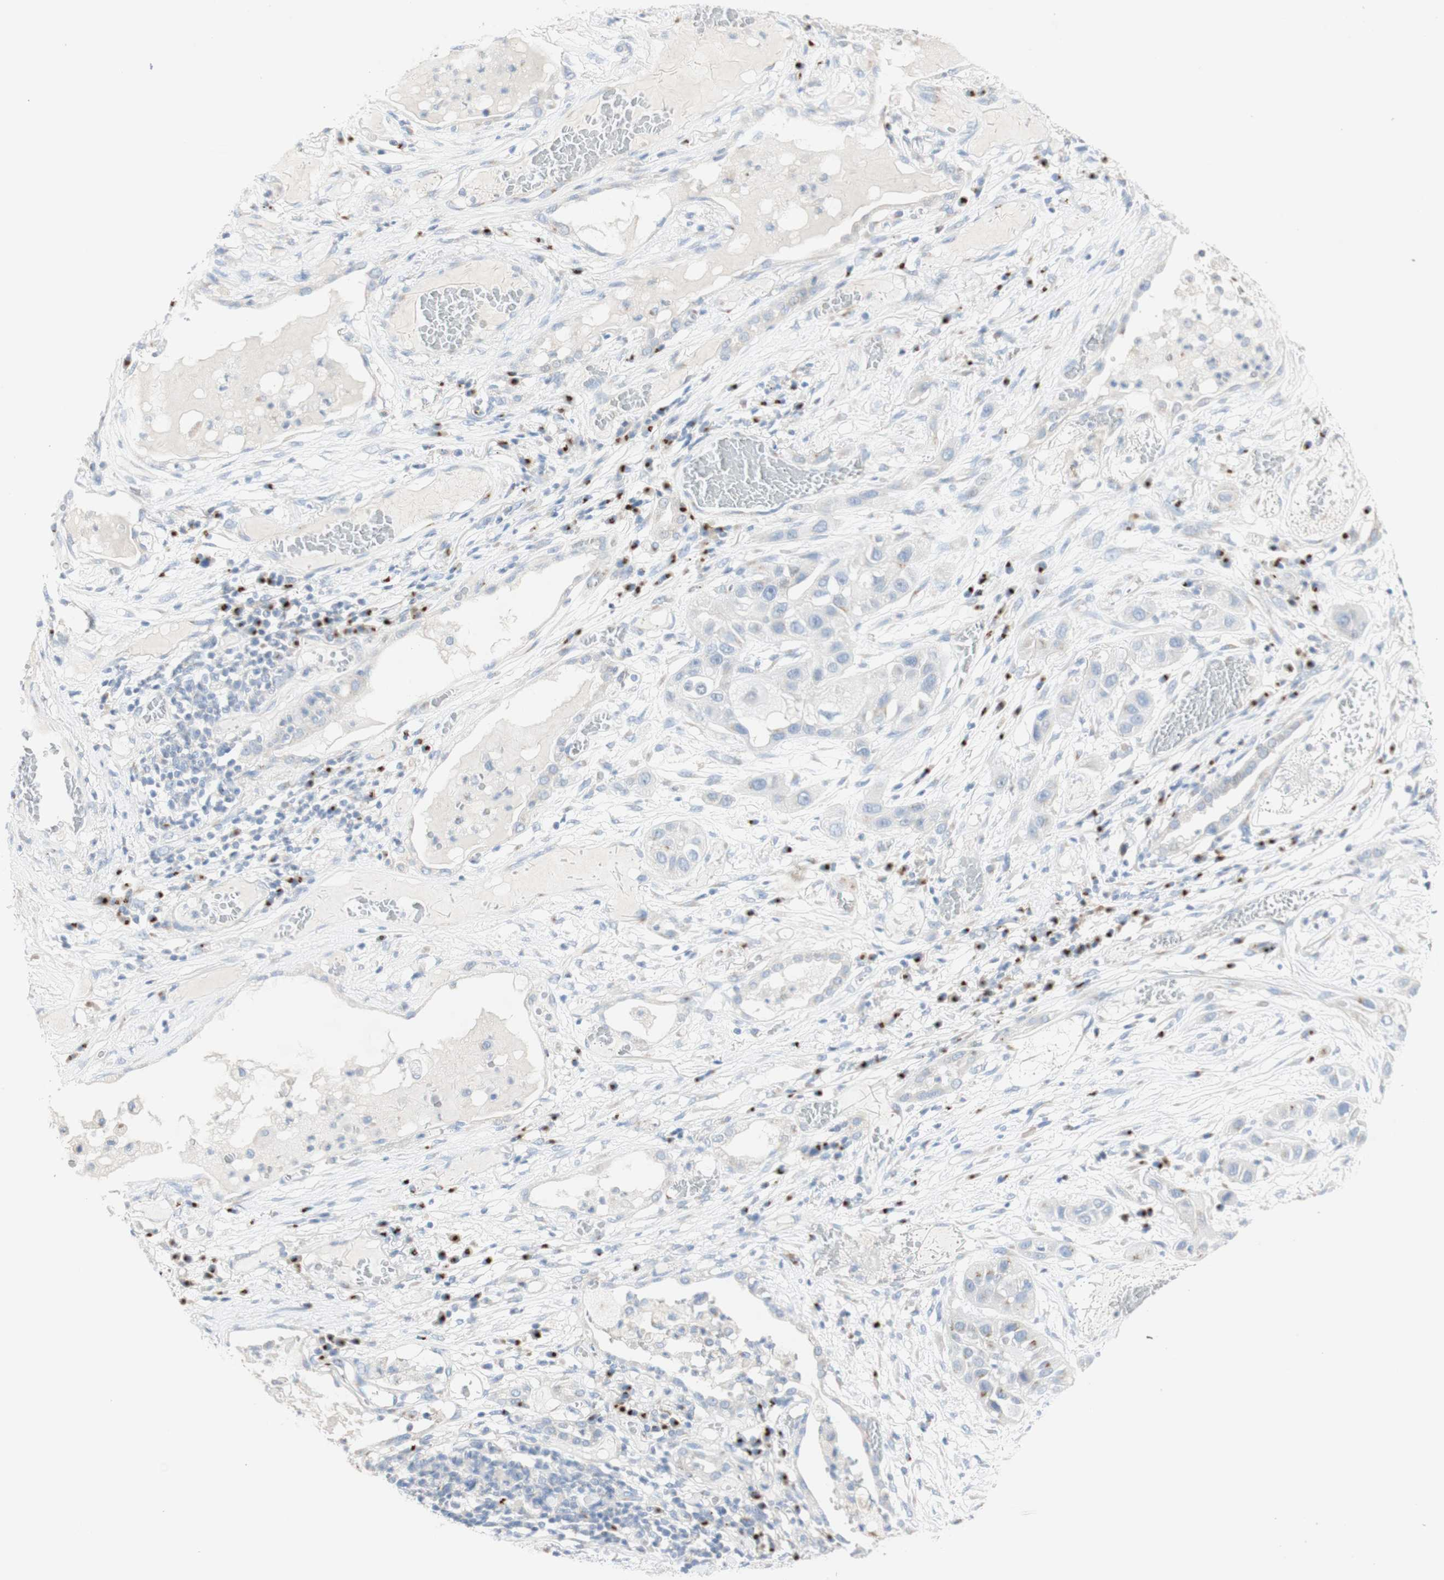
{"staining": {"intensity": "moderate", "quantity": "<25%", "location": "cytoplasmic/membranous"}, "tissue": "lung cancer", "cell_type": "Tumor cells", "image_type": "cancer", "snomed": [{"axis": "morphology", "description": "Squamous cell carcinoma, NOS"}, {"axis": "topography", "description": "Lung"}], "caption": "The image displays immunohistochemical staining of lung cancer (squamous cell carcinoma). There is moderate cytoplasmic/membranous staining is seen in approximately <25% of tumor cells.", "gene": "MANEA", "patient": {"sex": "male", "age": 71}}